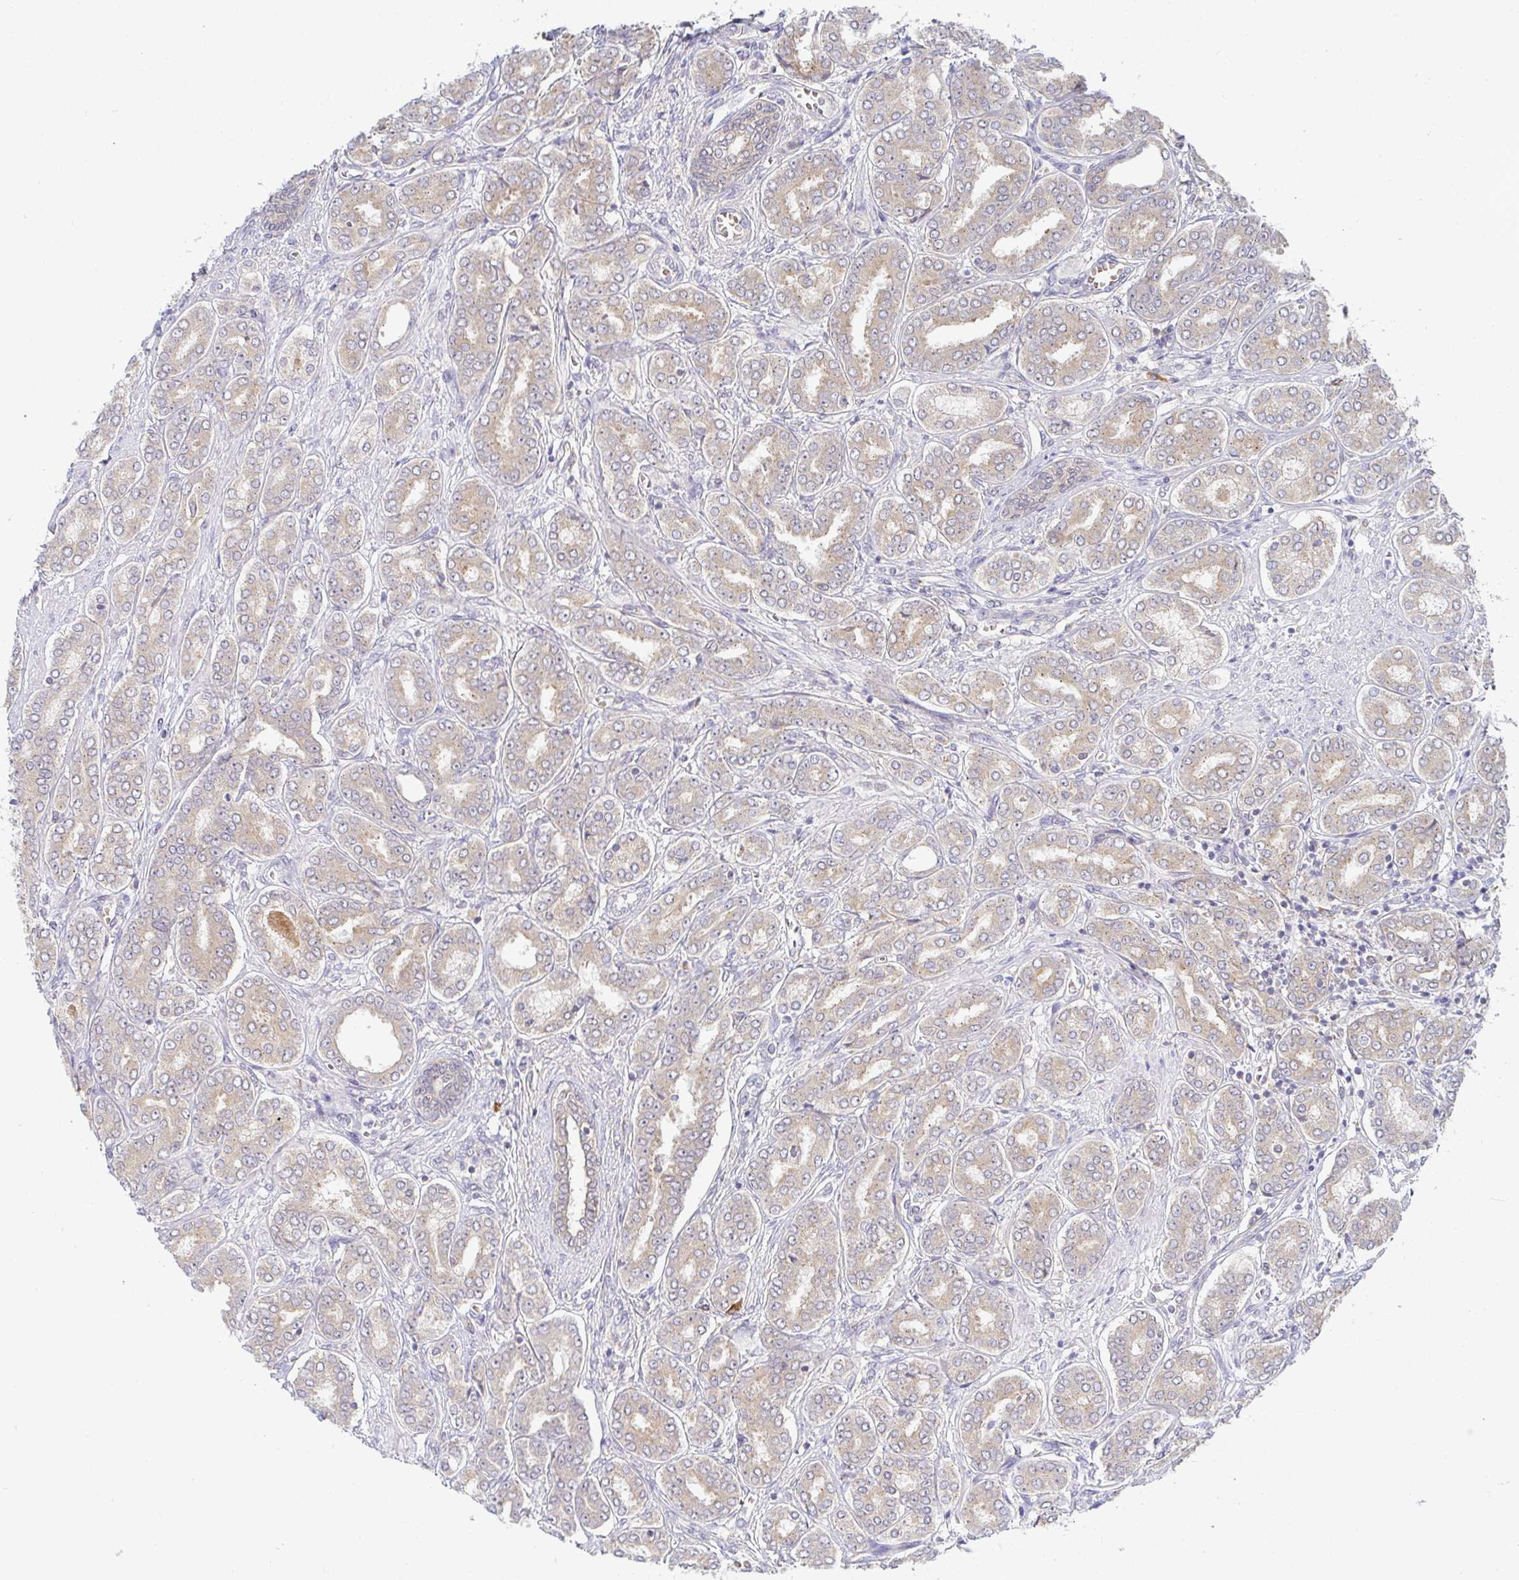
{"staining": {"intensity": "moderate", "quantity": ">75%", "location": "cytoplasmic/membranous"}, "tissue": "prostate cancer", "cell_type": "Tumor cells", "image_type": "cancer", "snomed": [{"axis": "morphology", "description": "Adenocarcinoma, High grade"}, {"axis": "topography", "description": "Prostate"}], "caption": "Tumor cells demonstrate medium levels of moderate cytoplasmic/membranous expression in approximately >75% of cells in human adenocarcinoma (high-grade) (prostate). (DAB = brown stain, brightfield microscopy at high magnification).", "gene": "DERL2", "patient": {"sex": "male", "age": 72}}